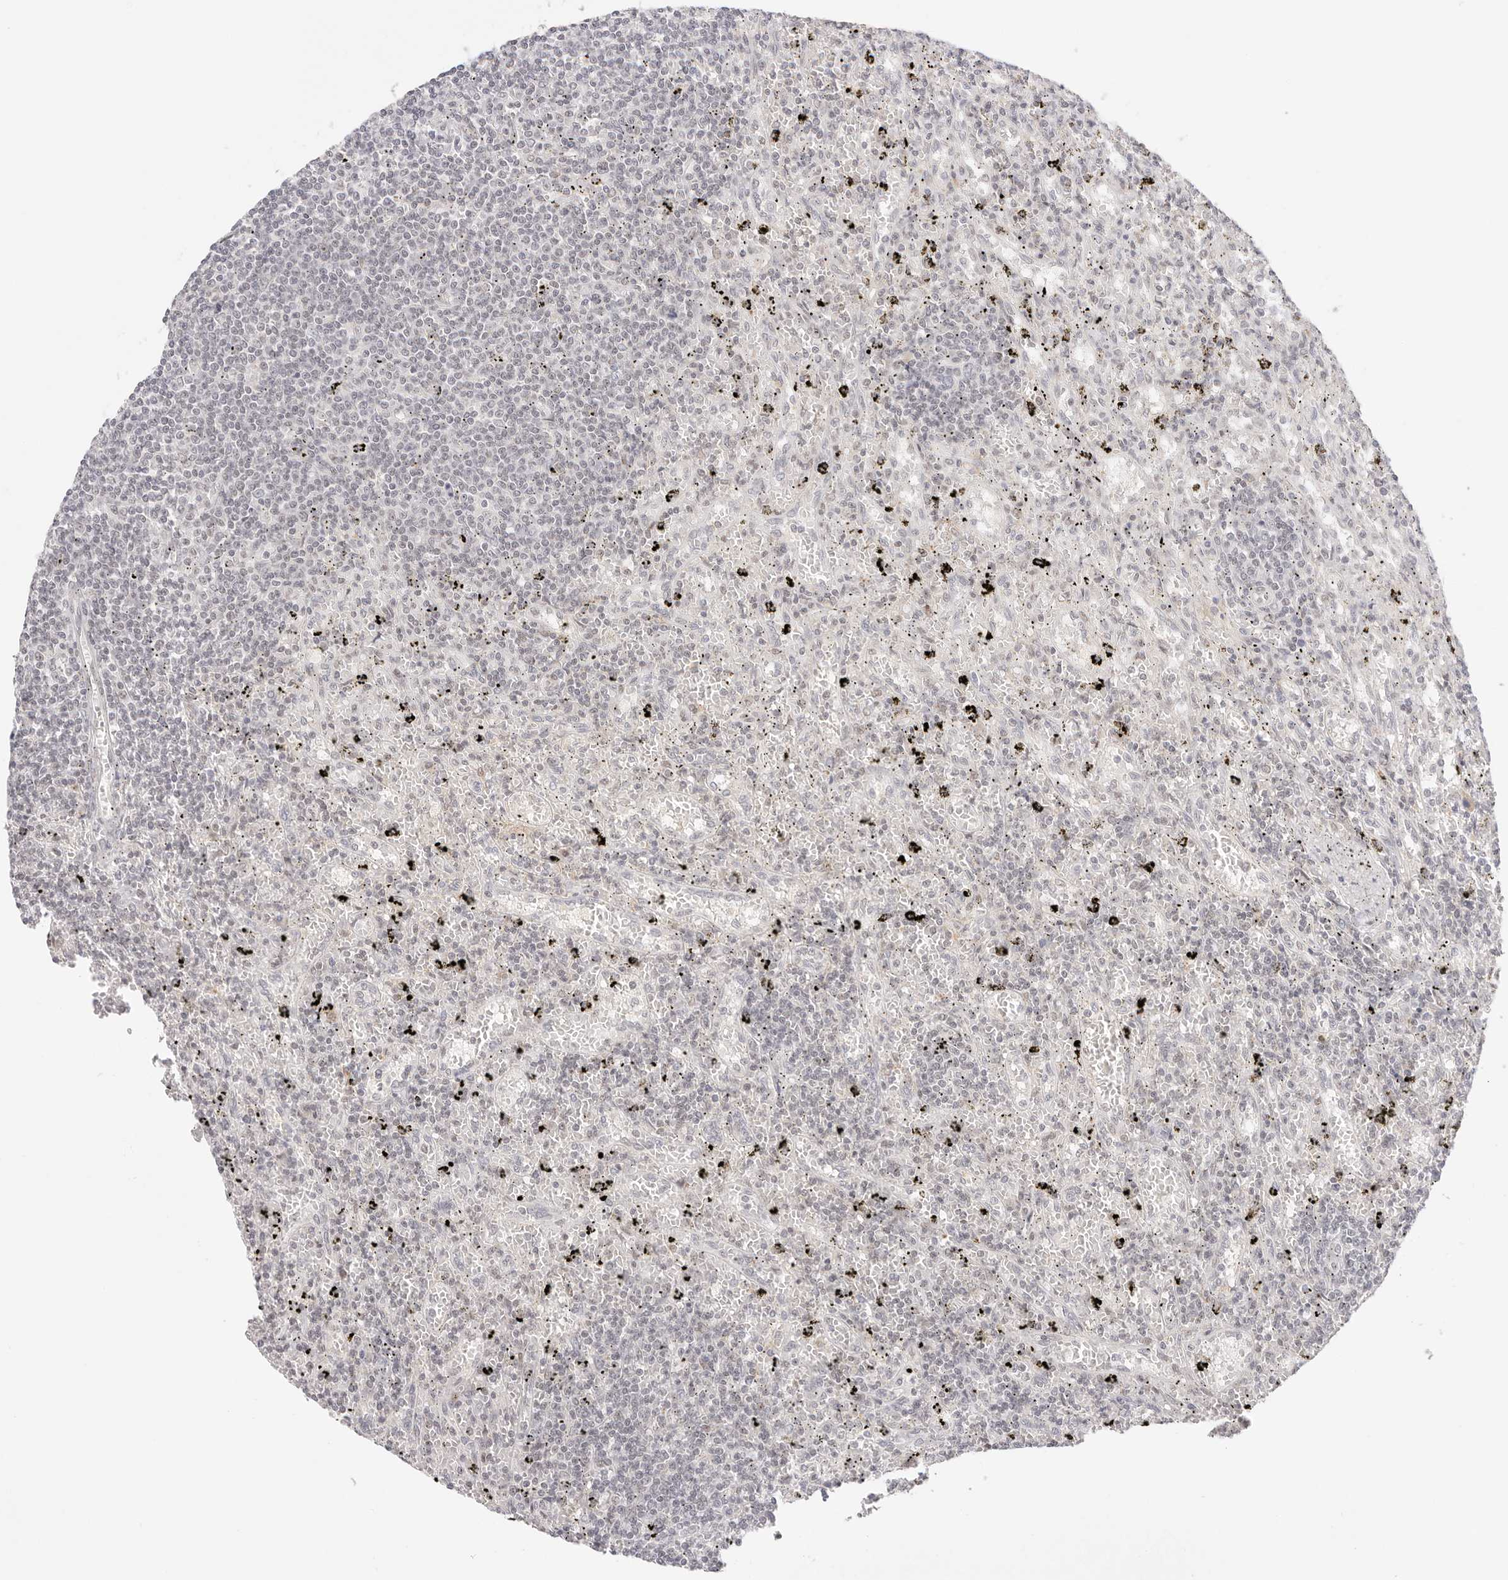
{"staining": {"intensity": "negative", "quantity": "none", "location": "none"}, "tissue": "lymphoma", "cell_type": "Tumor cells", "image_type": "cancer", "snomed": [{"axis": "morphology", "description": "Malignant lymphoma, non-Hodgkin's type, Low grade"}, {"axis": "topography", "description": "Spleen"}], "caption": "A histopathology image of human malignant lymphoma, non-Hodgkin's type (low-grade) is negative for staining in tumor cells. (DAB (3,3'-diaminobenzidine) immunohistochemistry (IHC), high magnification).", "gene": "RFC3", "patient": {"sex": "male", "age": 76}}